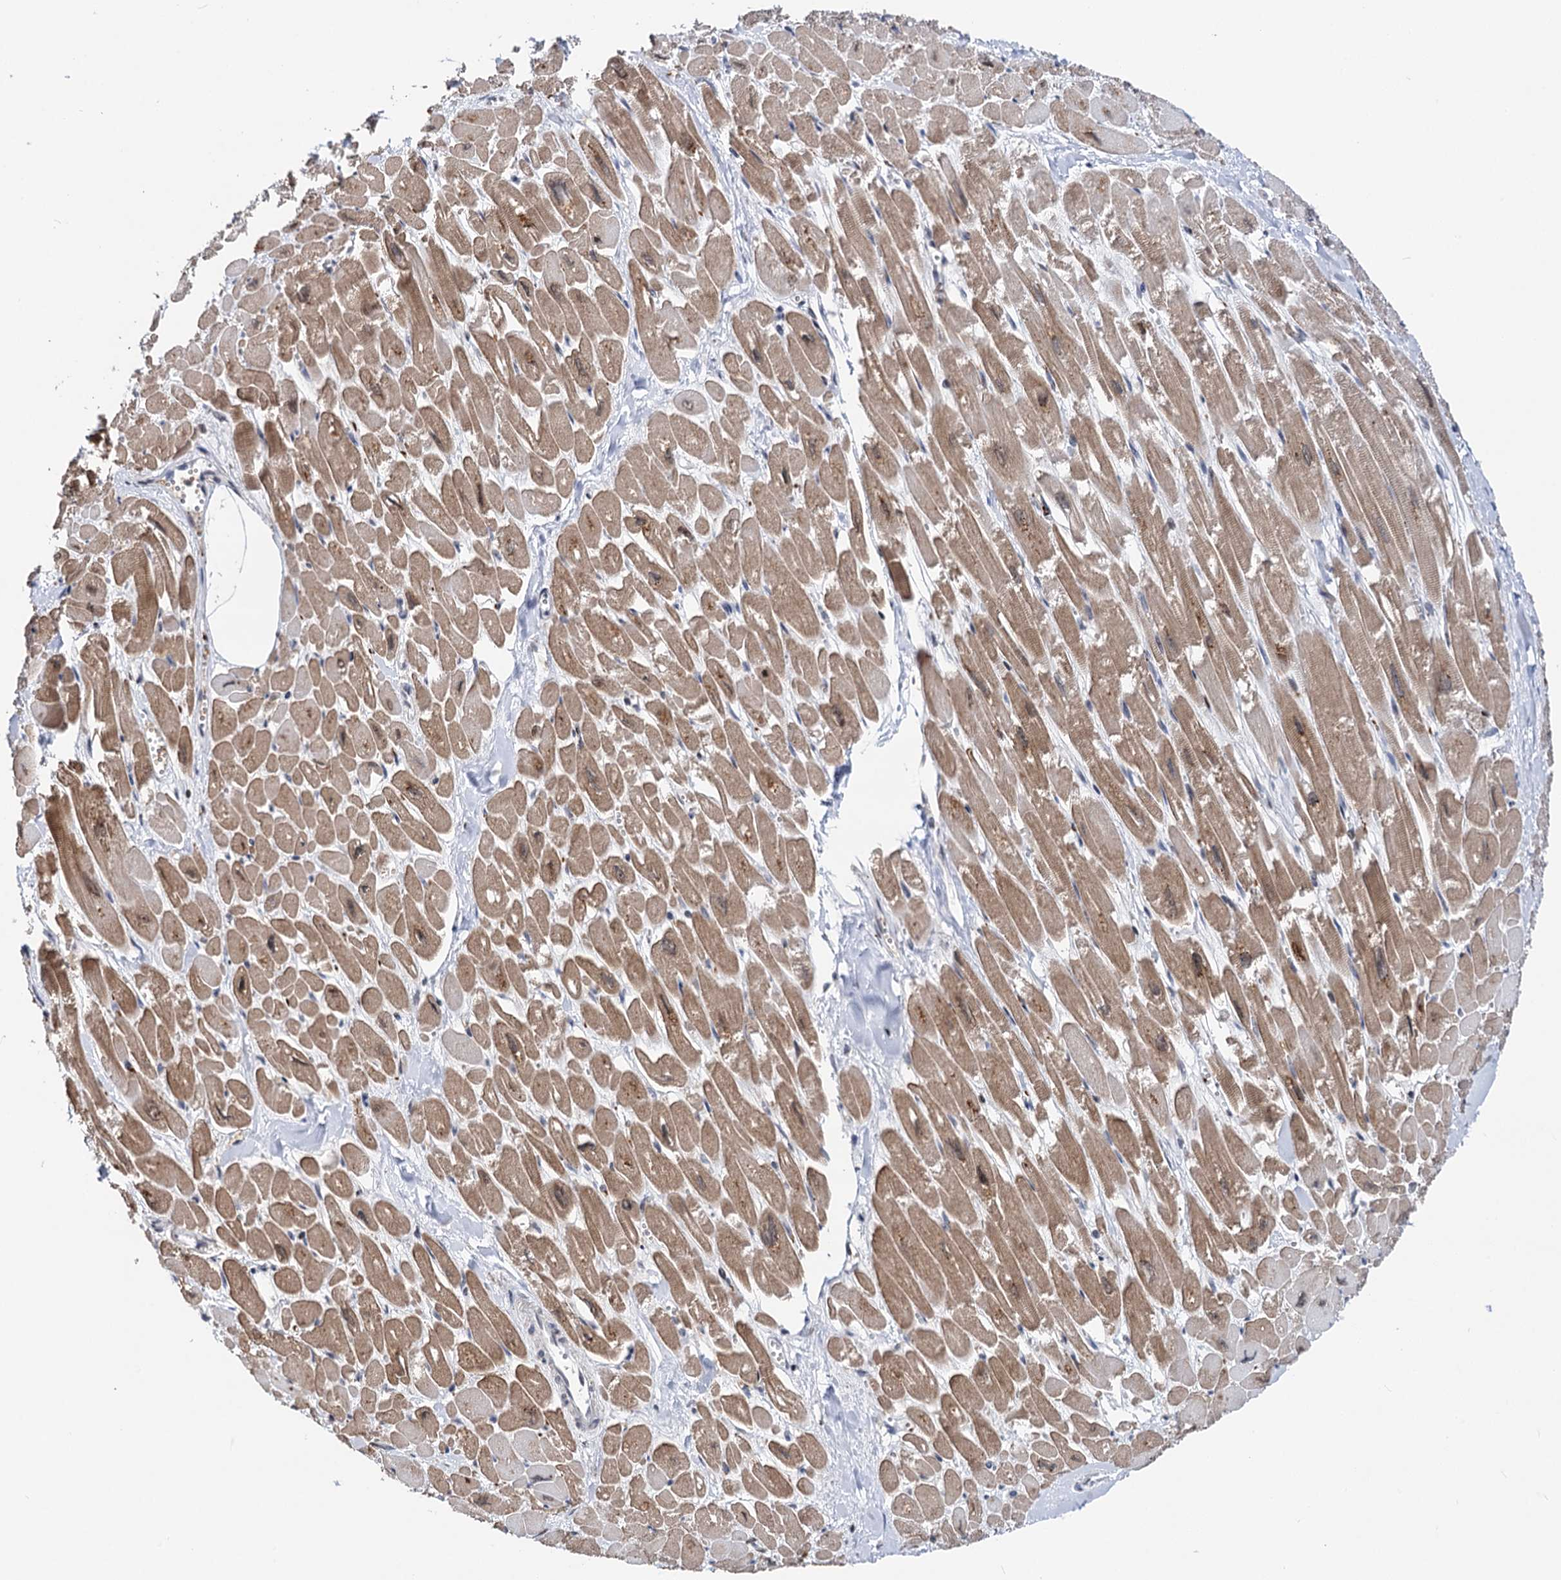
{"staining": {"intensity": "moderate", "quantity": ">75%", "location": "cytoplasmic/membranous"}, "tissue": "heart muscle", "cell_type": "Cardiomyocytes", "image_type": "normal", "snomed": [{"axis": "morphology", "description": "Normal tissue, NOS"}, {"axis": "topography", "description": "Heart"}], "caption": "This micrograph displays immunohistochemistry staining of normal heart muscle, with medium moderate cytoplasmic/membranous expression in about >75% of cardiomyocytes.", "gene": "ZCCHC10", "patient": {"sex": "male", "age": 54}}